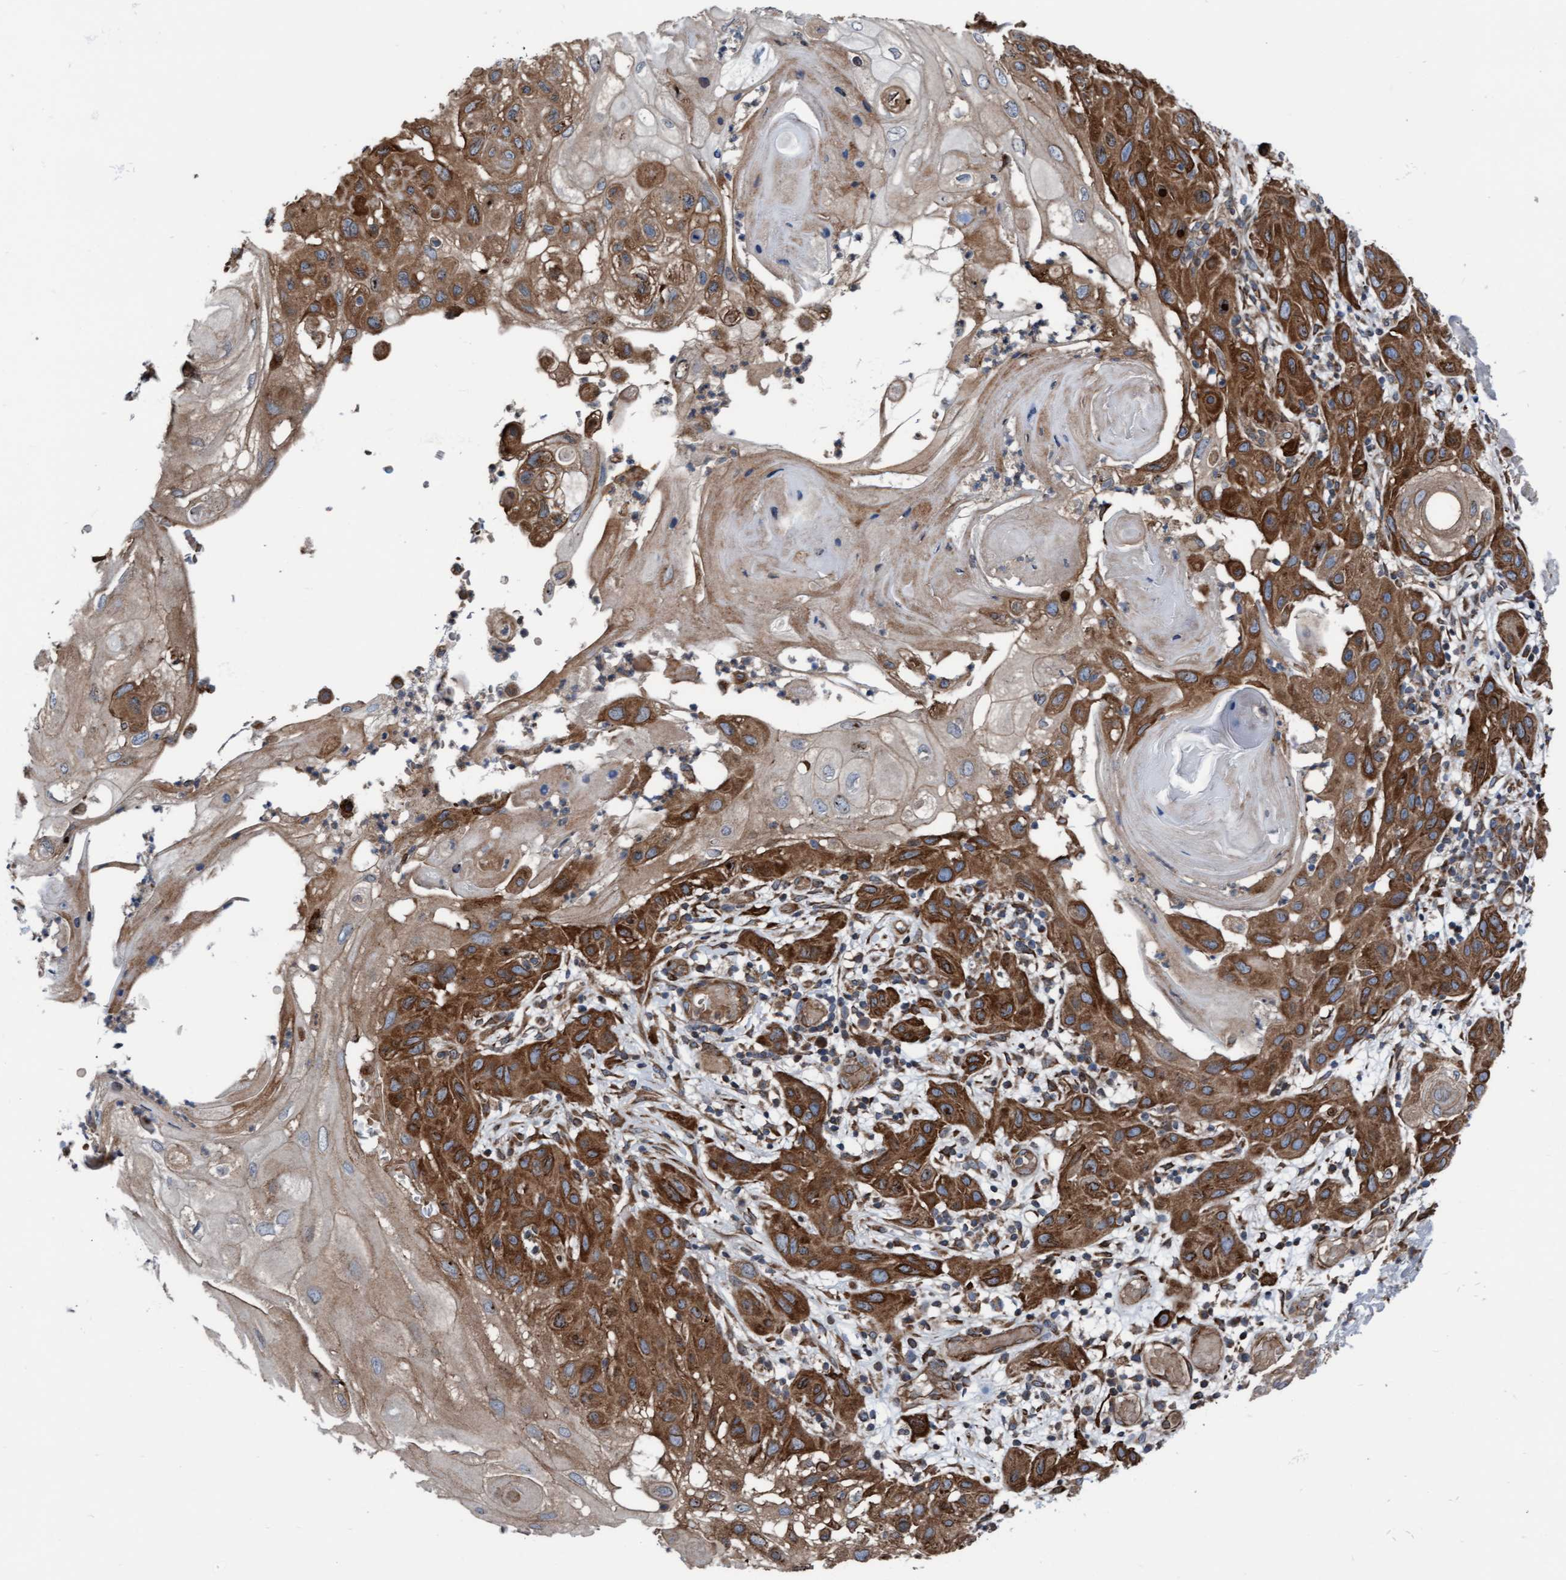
{"staining": {"intensity": "strong", "quantity": ">75%", "location": "cytoplasmic/membranous"}, "tissue": "skin cancer", "cell_type": "Tumor cells", "image_type": "cancer", "snomed": [{"axis": "morphology", "description": "Squamous cell carcinoma, NOS"}, {"axis": "topography", "description": "Skin"}], "caption": "This is an image of IHC staining of skin cancer, which shows strong expression in the cytoplasmic/membranous of tumor cells.", "gene": "RAP1GAP2", "patient": {"sex": "female", "age": 96}}